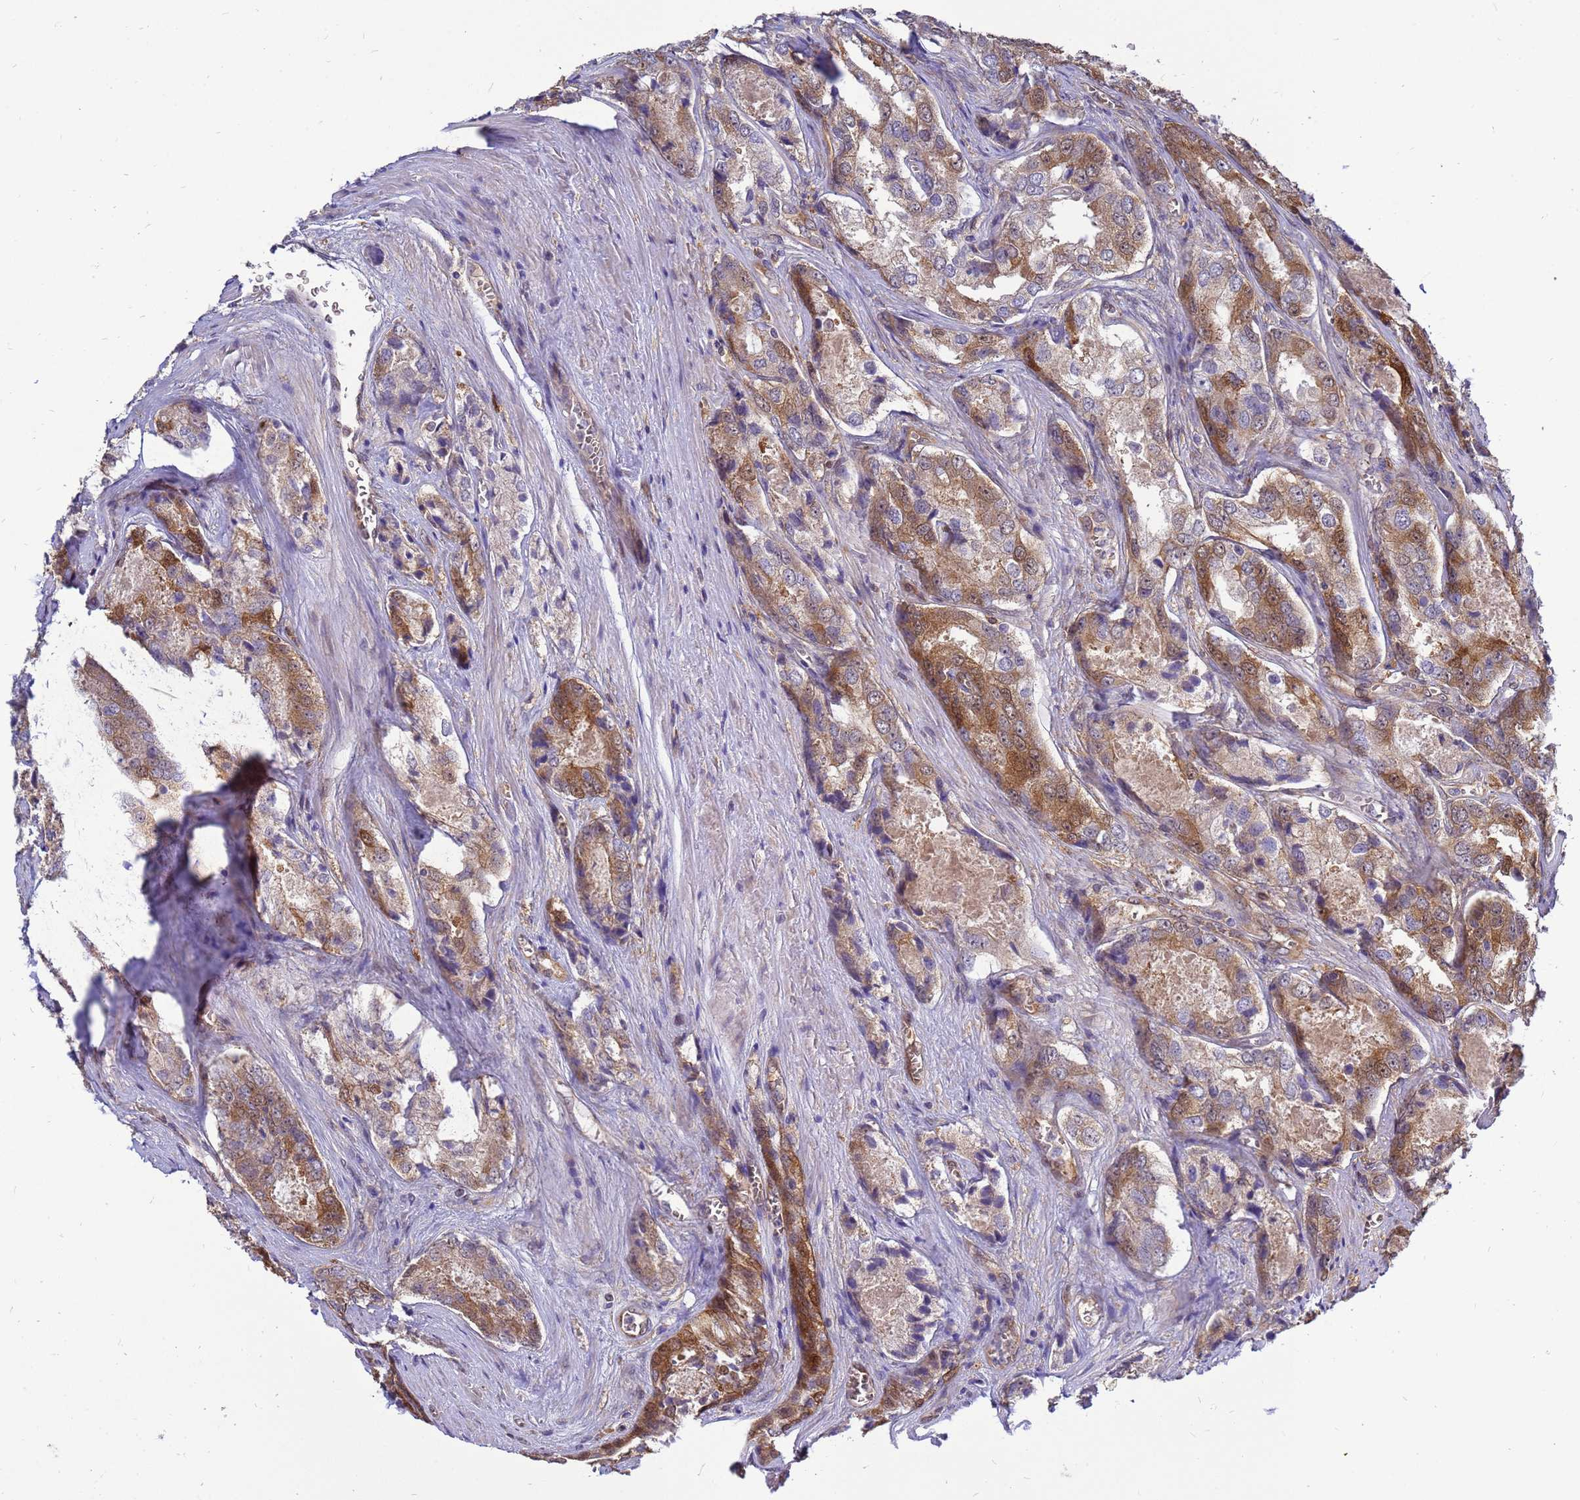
{"staining": {"intensity": "strong", "quantity": "25%-75%", "location": "cytoplasmic/membranous,nuclear"}, "tissue": "prostate cancer", "cell_type": "Tumor cells", "image_type": "cancer", "snomed": [{"axis": "morphology", "description": "Adenocarcinoma, Low grade"}, {"axis": "topography", "description": "Prostate"}], "caption": "IHC histopathology image of prostate cancer stained for a protein (brown), which reveals high levels of strong cytoplasmic/membranous and nuclear staining in about 25%-75% of tumor cells.", "gene": "EIF4EBP3", "patient": {"sex": "male", "age": 68}}